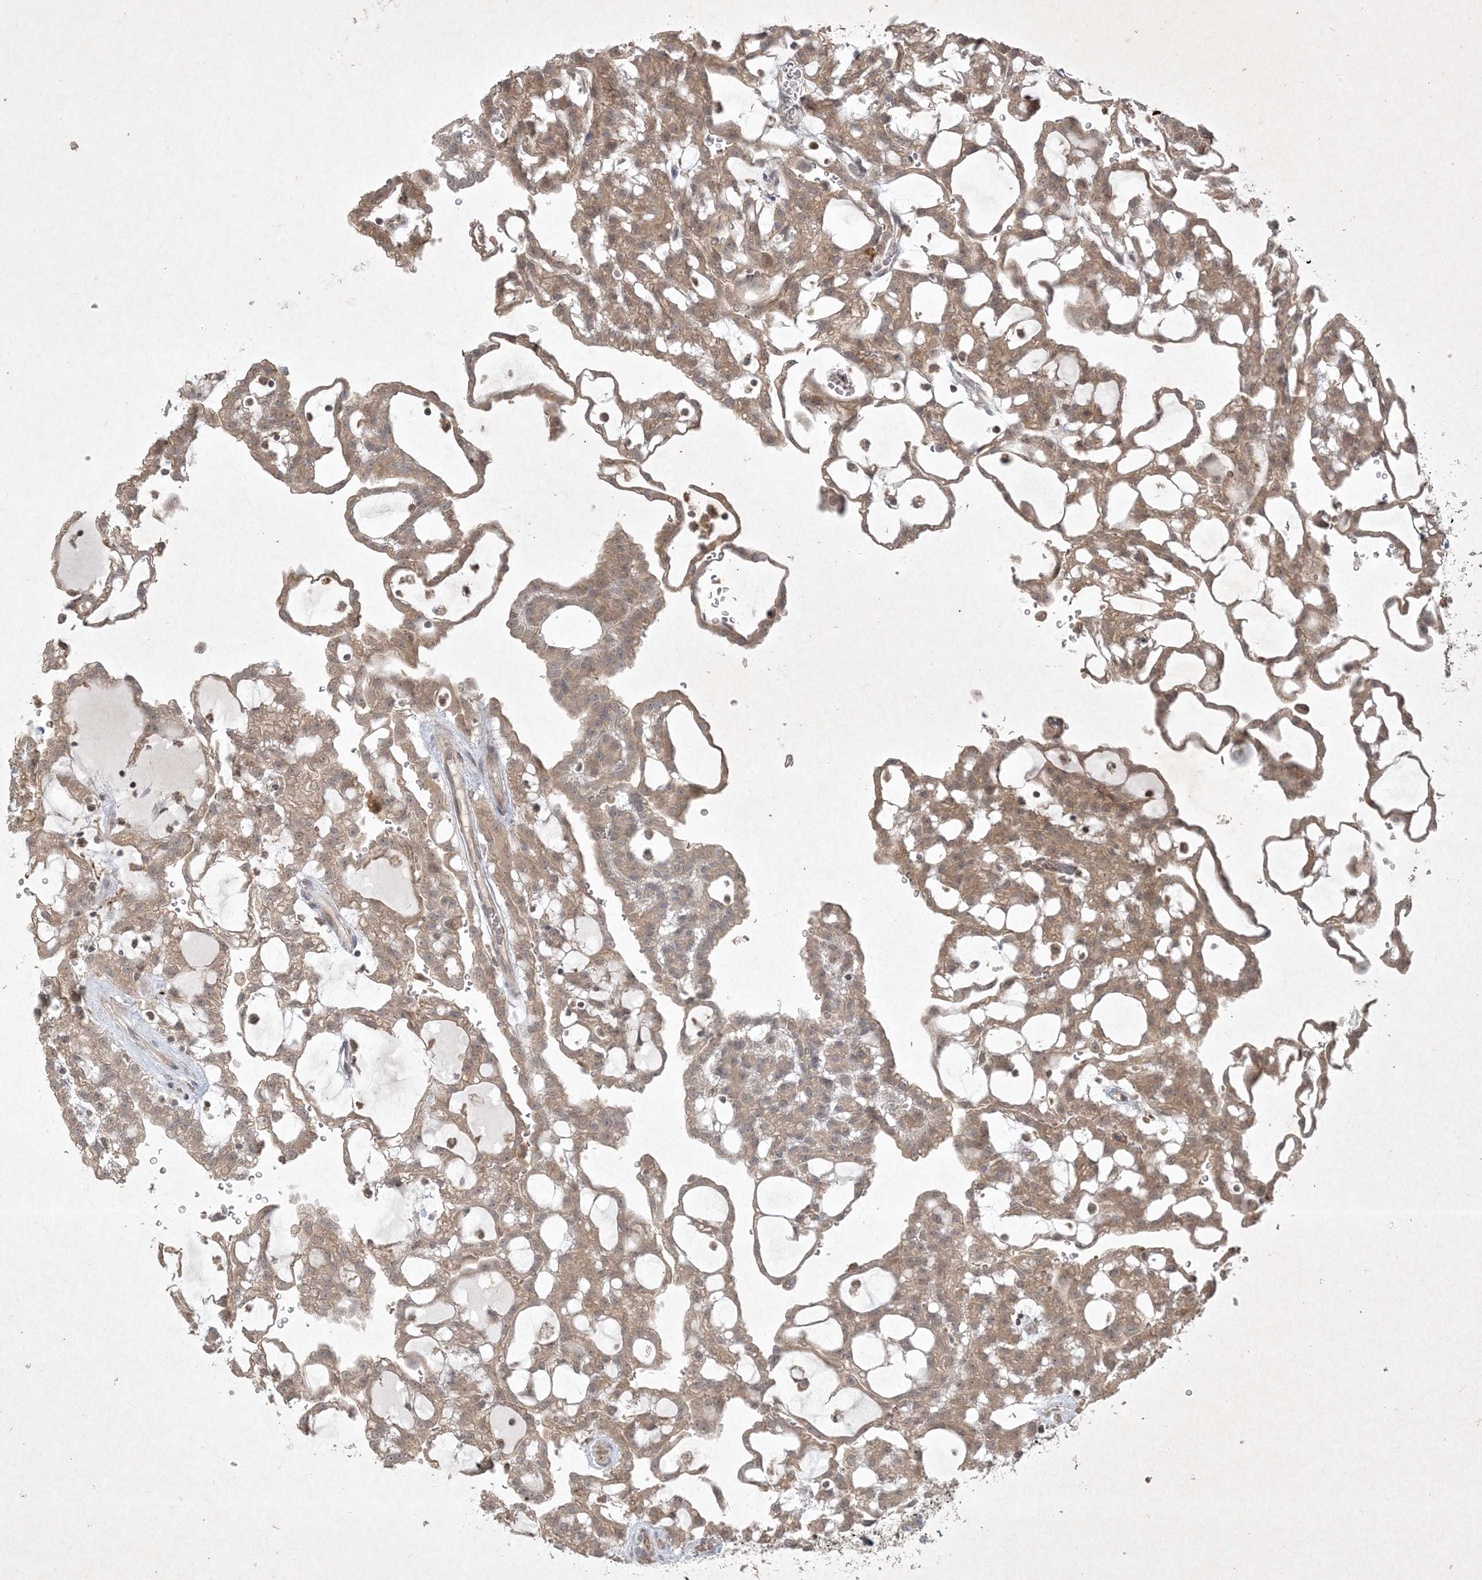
{"staining": {"intensity": "weak", "quantity": ">75%", "location": "cytoplasmic/membranous,nuclear"}, "tissue": "renal cancer", "cell_type": "Tumor cells", "image_type": "cancer", "snomed": [{"axis": "morphology", "description": "Adenocarcinoma, NOS"}, {"axis": "topography", "description": "Kidney"}], "caption": "A brown stain labels weak cytoplasmic/membranous and nuclear expression of a protein in renal cancer (adenocarcinoma) tumor cells.", "gene": "NRBP2", "patient": {"sex": "male", "age": 63}}